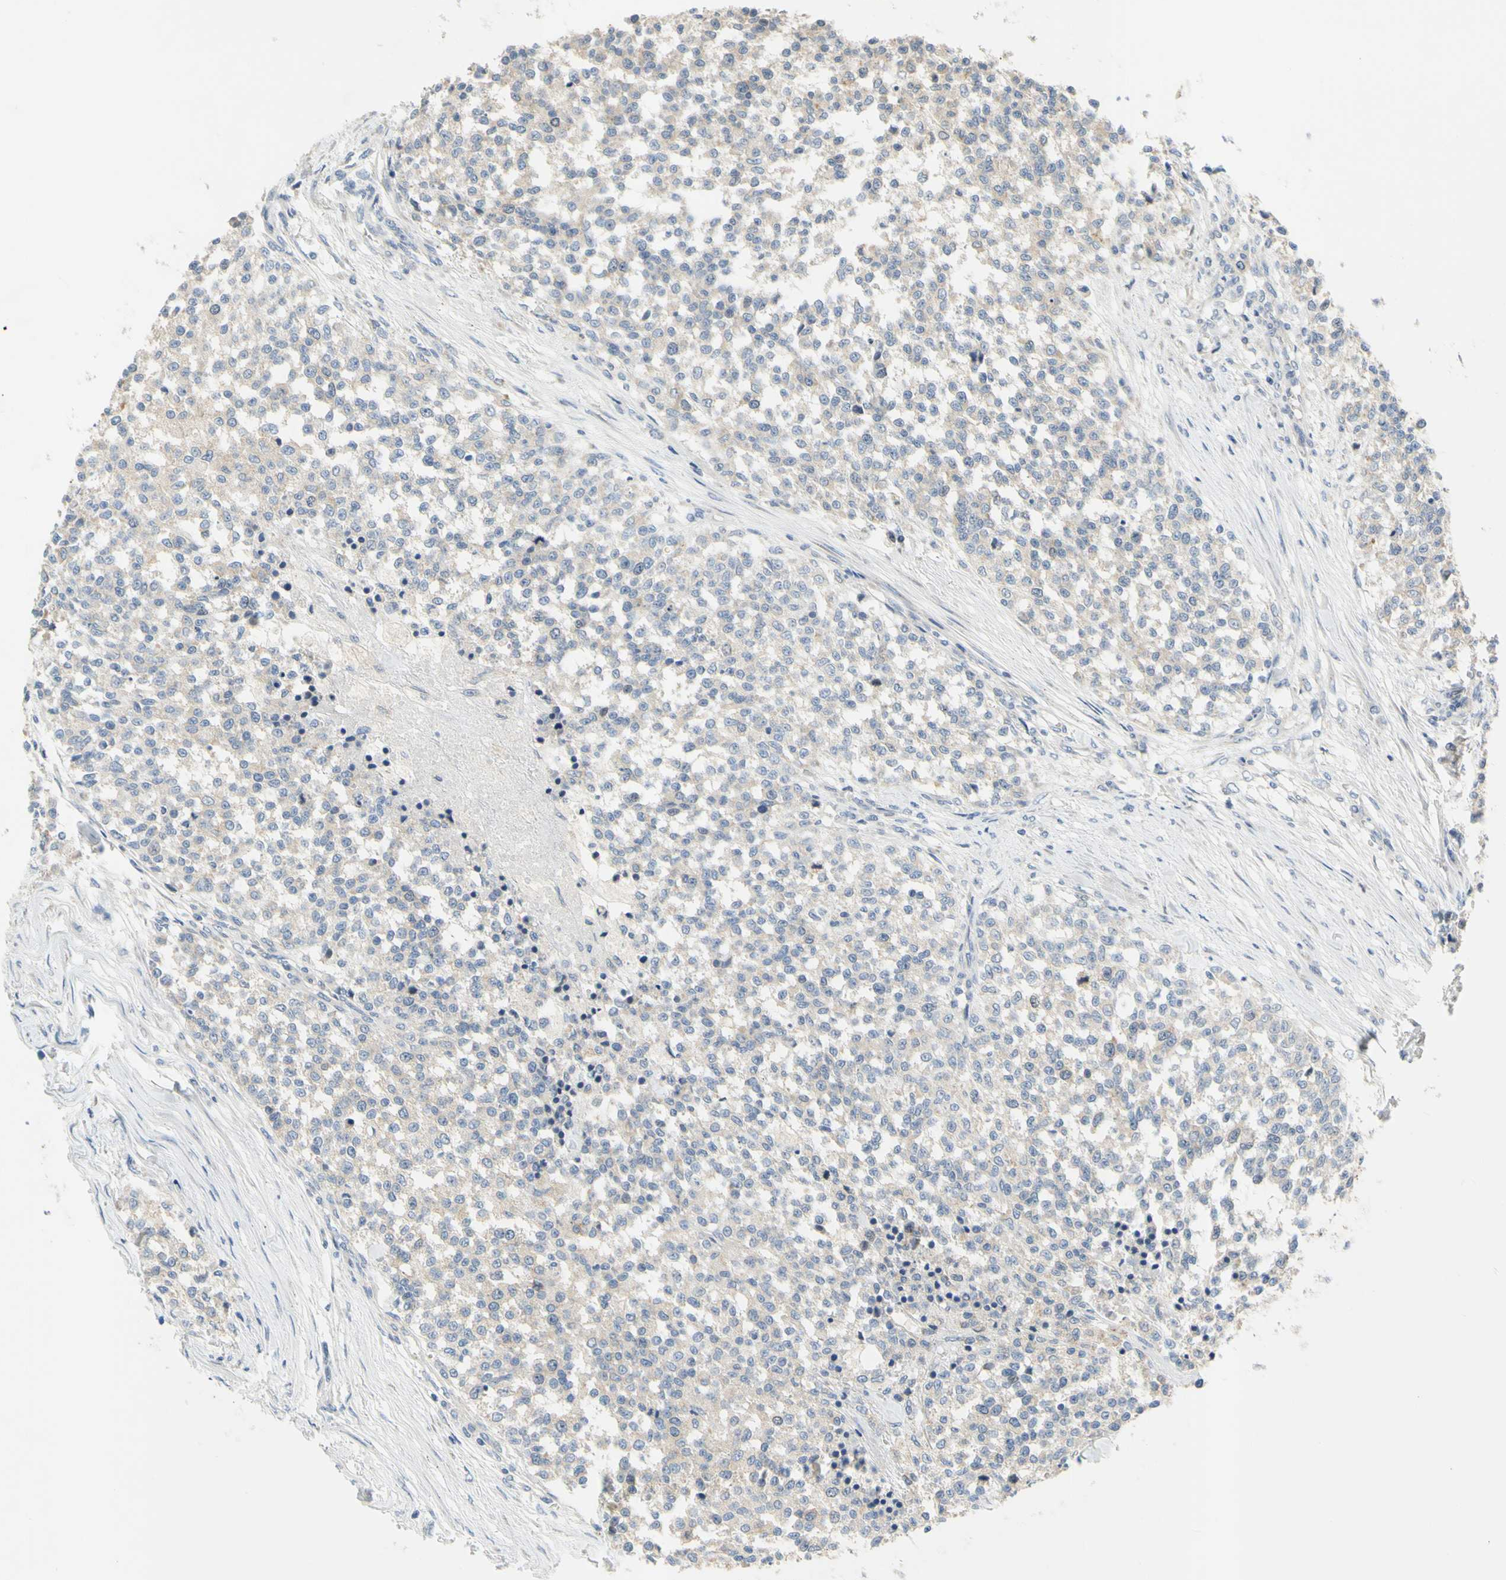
{"staining": {"intensity": "weak", "quantity": ">75%", "location": "cytoplasmic/membranous"}, "tissue": "testis cancer", "cell_type": "Tumor cells", "image_type": "cancer", "snomed": [{"axis": "morphology", "description": "Seminoma, NOS"}, {"axis": "topography", "description": "Testis"}], "caption": "Tumor cells display low levels of weak cytoplasmic/membranous staining in approximately >75% of cells in human testis cancer (seminoma).", "gene": "CCNB2", "patient": {"sex": "male", "age": 59}}